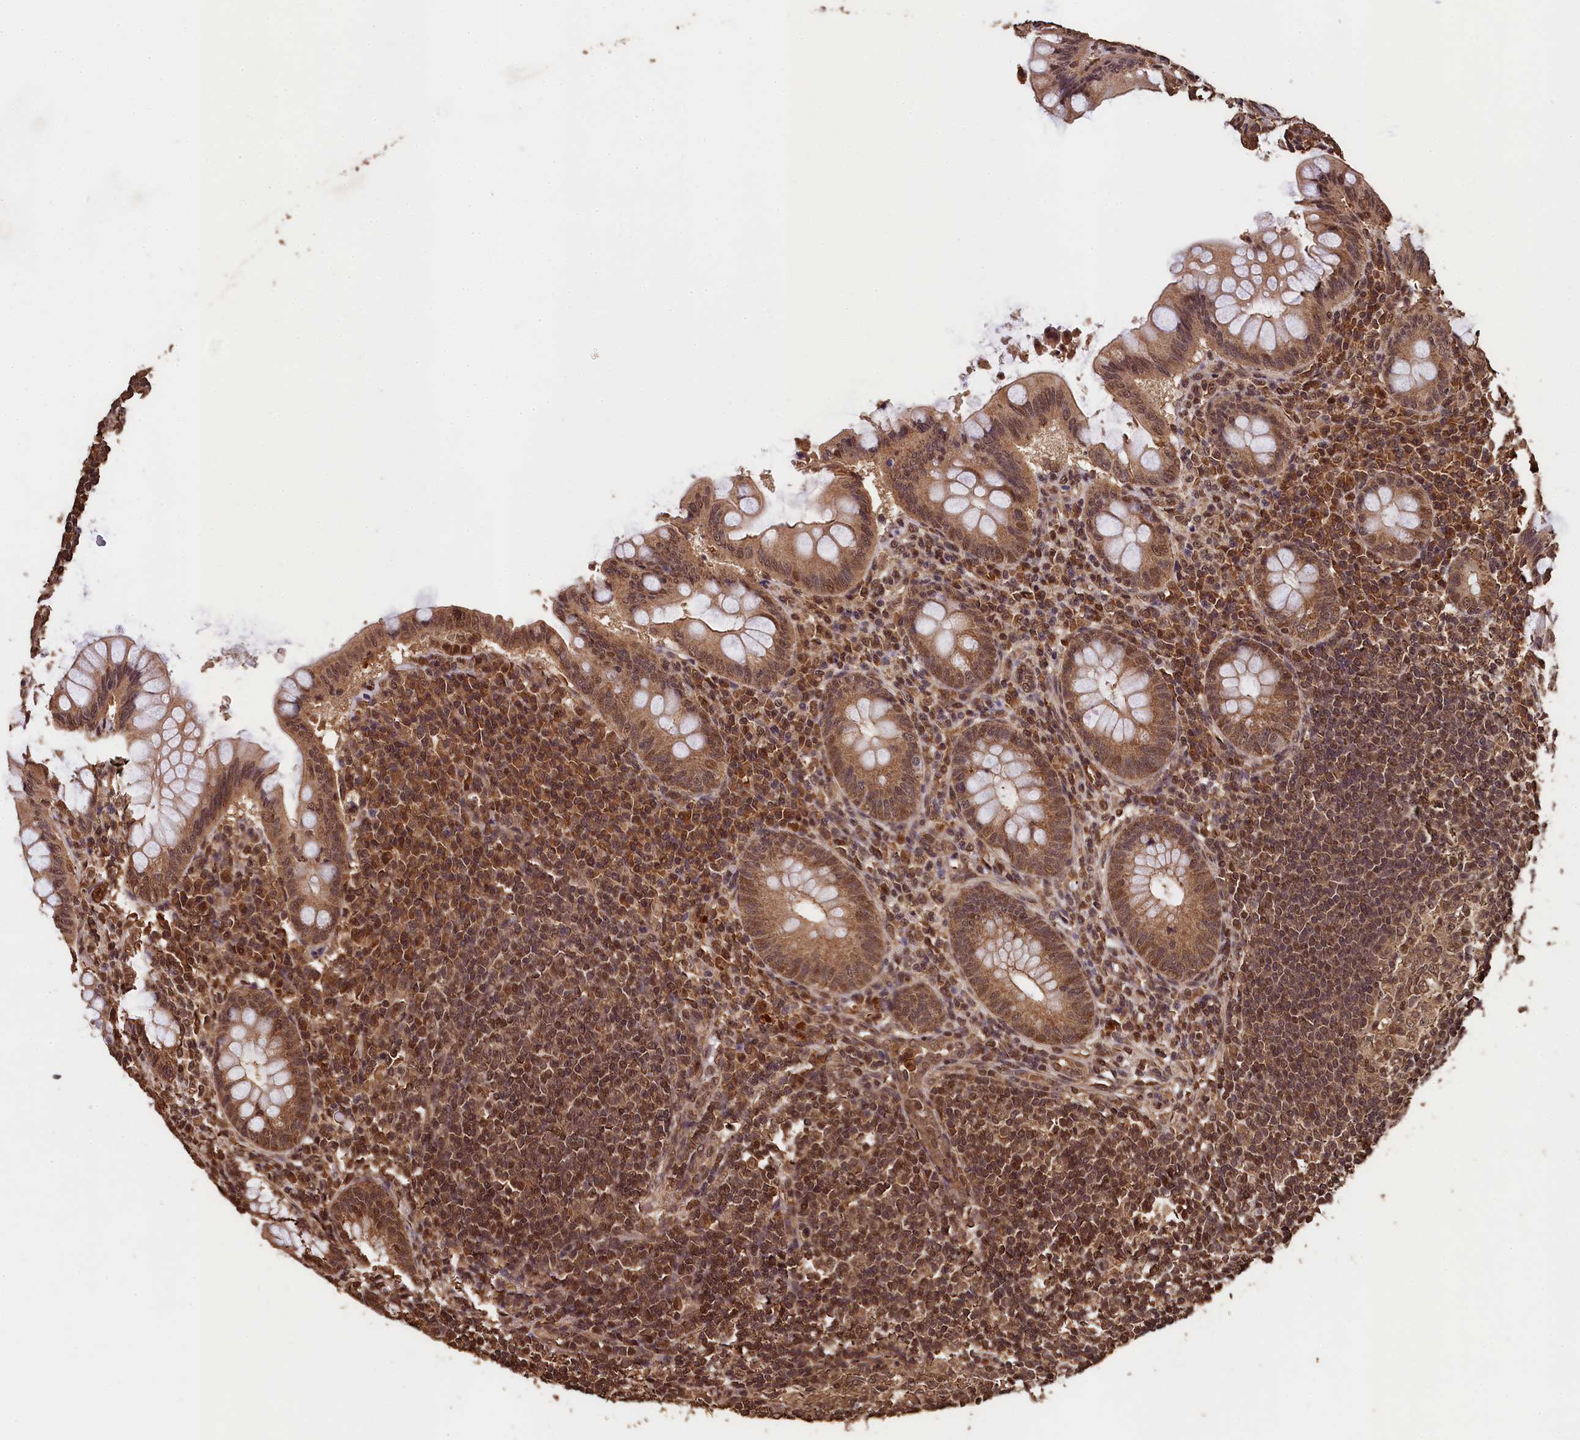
{"staining": {"intensity": "moderate", "quantity": ">75%", "location": "cytoplasmic/membranous,nuclear"}, "tissue": "appendix", "cell_type": "Glandular cells", "image_type": "normal", "snomed": [{"axis": "morphology", "description": "Normal tissue, NOS"}, {"axis": "topography", "description": "Appendix"}], "caption": "Benign appendix displays moderate cytoplasmic/membranous,nuclear staining in about >75% of glandular cells (DAB IHC, brown staining for protein, blue staining for nuclei)..", "gene": "CEP57L1", "patient": {"sex": "female", "age": 33}}